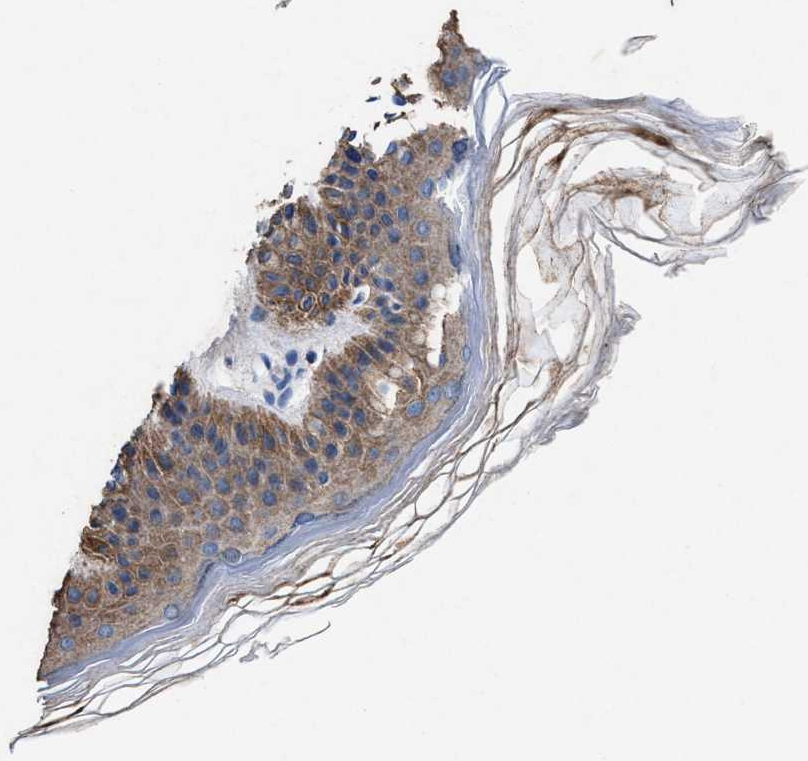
{"staining": {"intensity": "negative", "quantity": "none", "location": "none"}, "tissue": "skin", "cell_type": "Fibroblasts", "image_type": "normal", "snomed": [{"axis": "morphology", "description": "Normal tissue, NOS"}, {"axis": "morphology", "description": "Malignant melanoma, Metastatic site"}, {"axis": "topography", "description": "Skin"}], "caption": "High power microscopy image of an immunohistochemistry photomicrograph of benign skin, revealing no significant staining in fibroblasts.", "gene": "SLC8A1", "patient": {"sex": "male", "age": 41}}